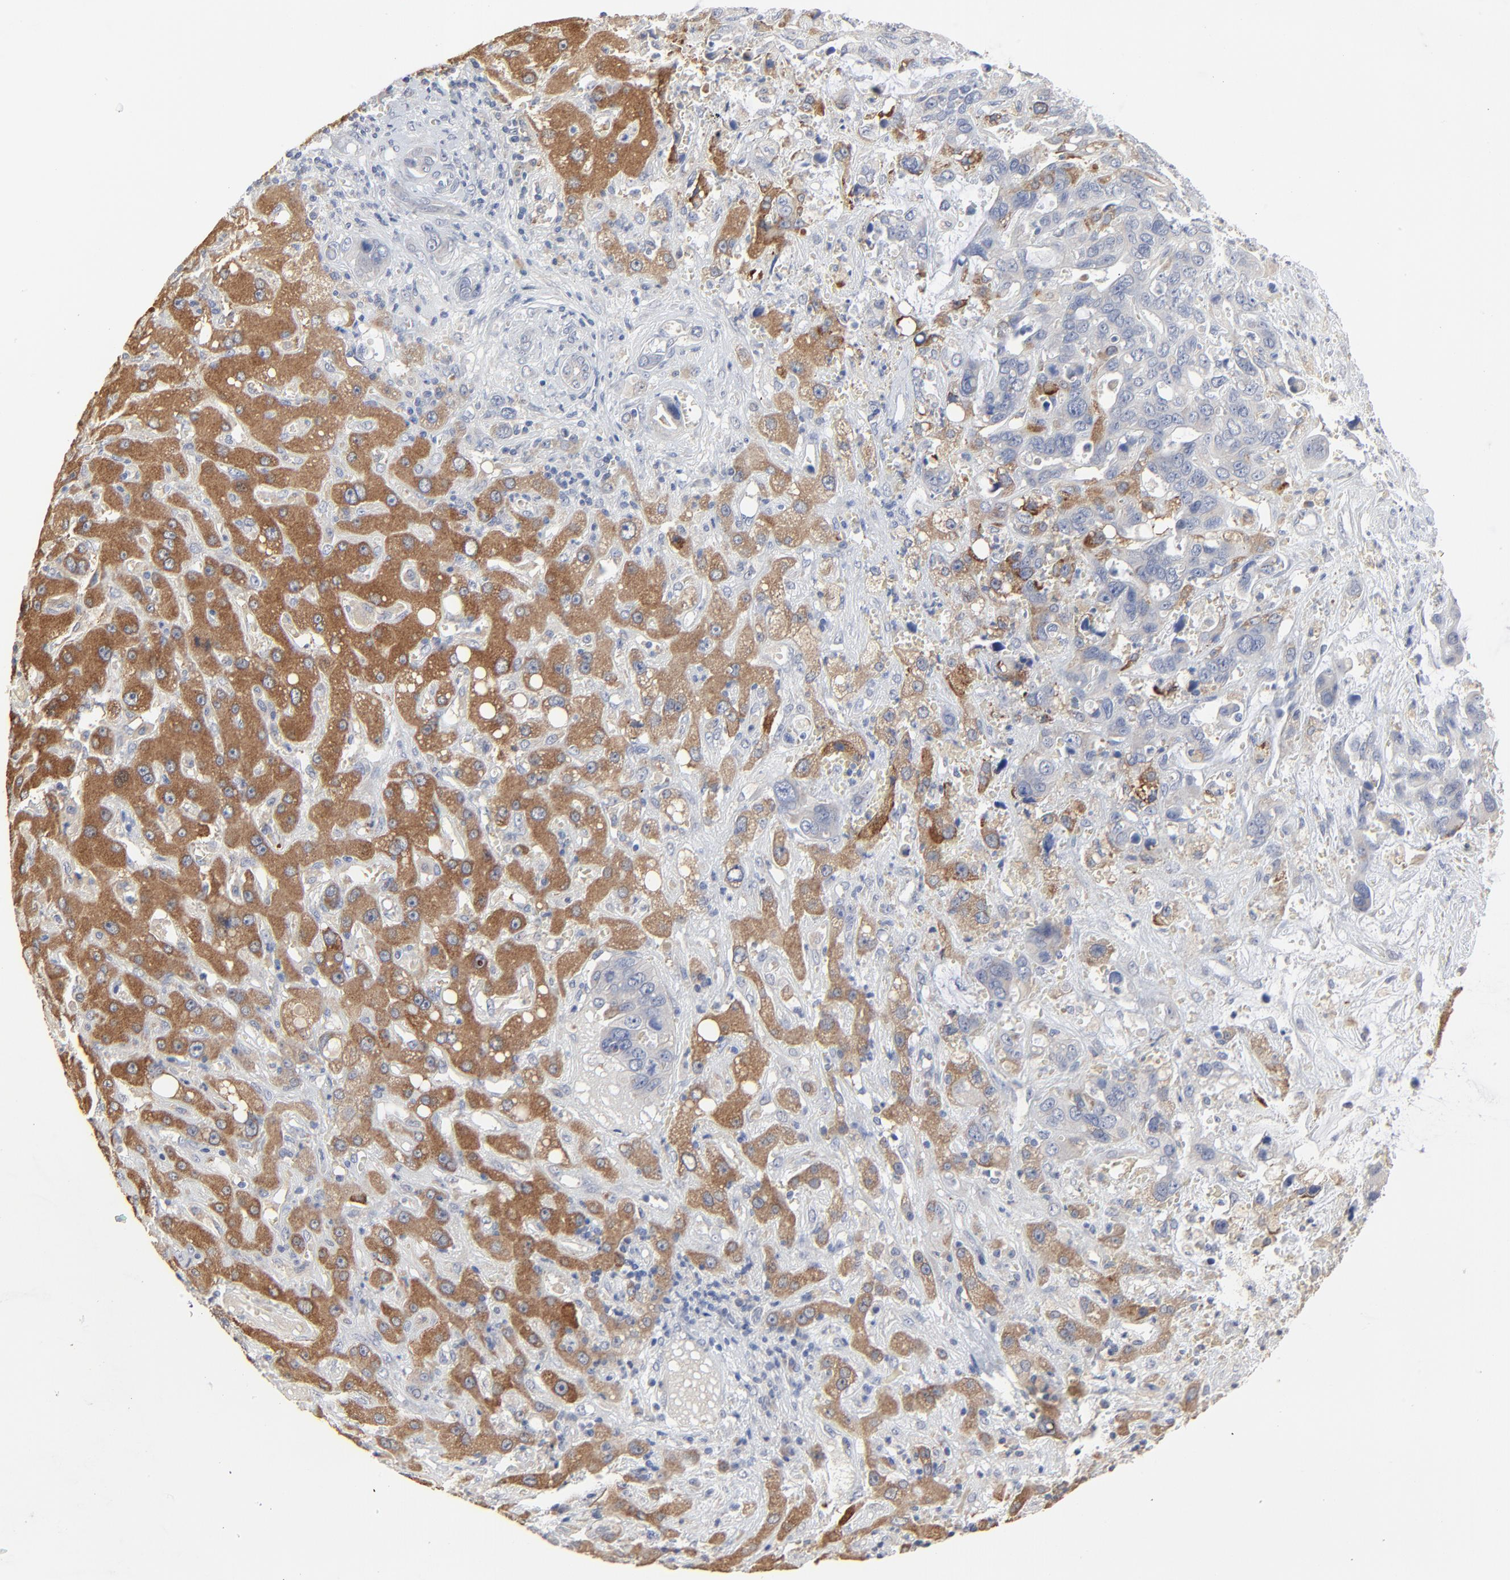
{"staining": {"intensity": "weak", "quantity": ">75%", "location": "cytoplasmic/membranous"}, "tissue": "liver cancer", "cell_type": "Tumor cells", "image_type": "cancer", "snomed": [{"axis": "morphology", "description": "Cholangiocarcinoma"}, {"axis": "topography", "description": "Liver"}], "caption": "IHC (DAB) staining of human liver cholangiocarcinoma shows weak cytoplasmic/membranous protein expression in about >75% of tumor cells. The staining is performed using DAB (3,3'-diaminobenzidine) brown chromogen to label protein expression. The nuclei are counter-stained blue using hematoxylin.", "gene": "FANCB", "patient": {"sex": "female", "age": 65}}